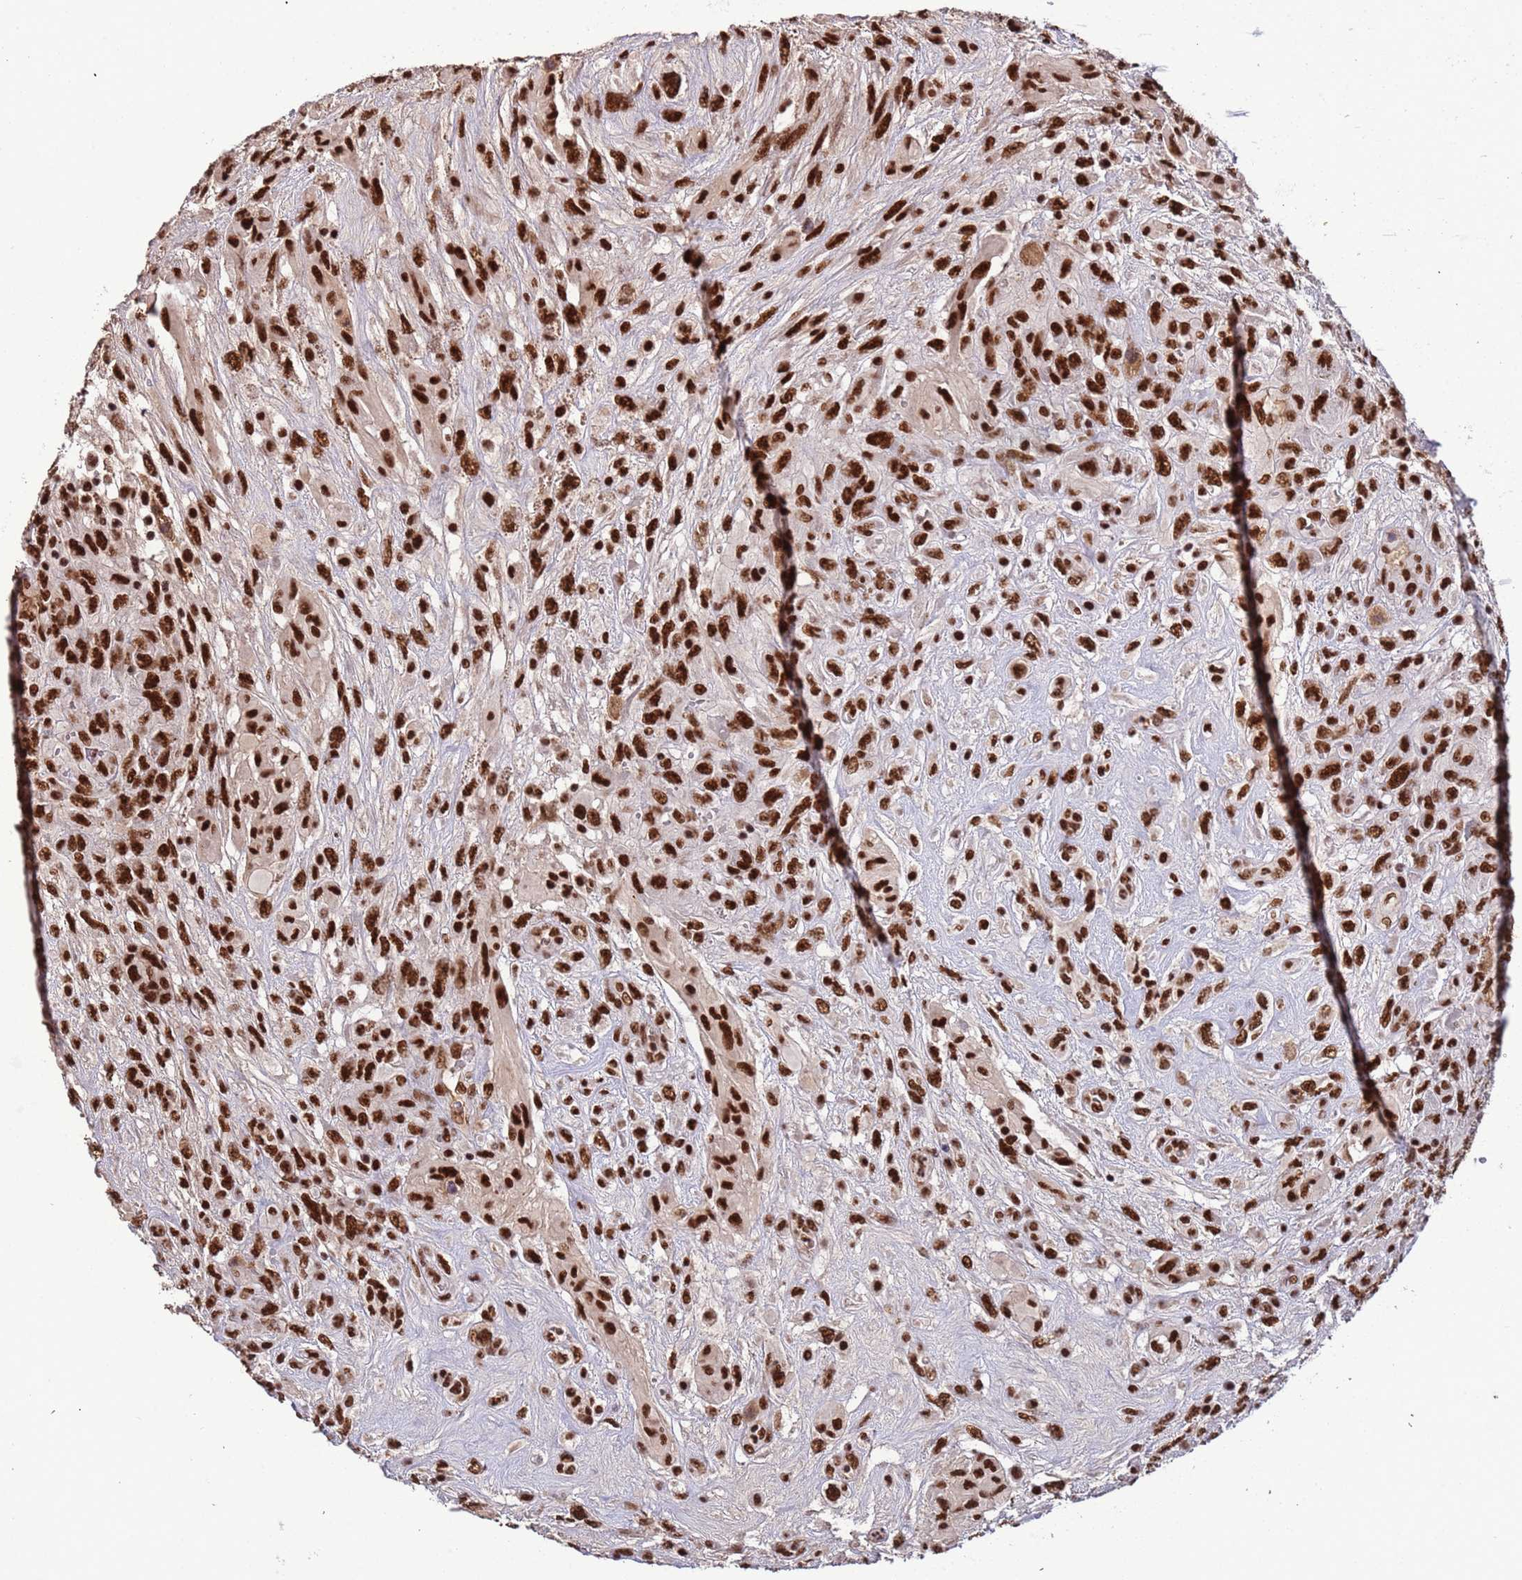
{"staining": {"intensity": "strong", "quantity": ">75%", "location": "nuclear"}, "tissue": "glioma", "cell_type": "Tumor cells", "image_type": "cancer", "snomed": [{"axis": "morphology", "description": "Glioma, malignant, High grade"}, {"axis": "topography", "description": "Brain"}], "caption": "Immunohistochemical staining of human malignant glioma (high-grade) shows strong nuclear protein positivity in approximately >75% of tumor cells.", "gene": "SRRT", "patient": {"sex": "male", "age": 61}}